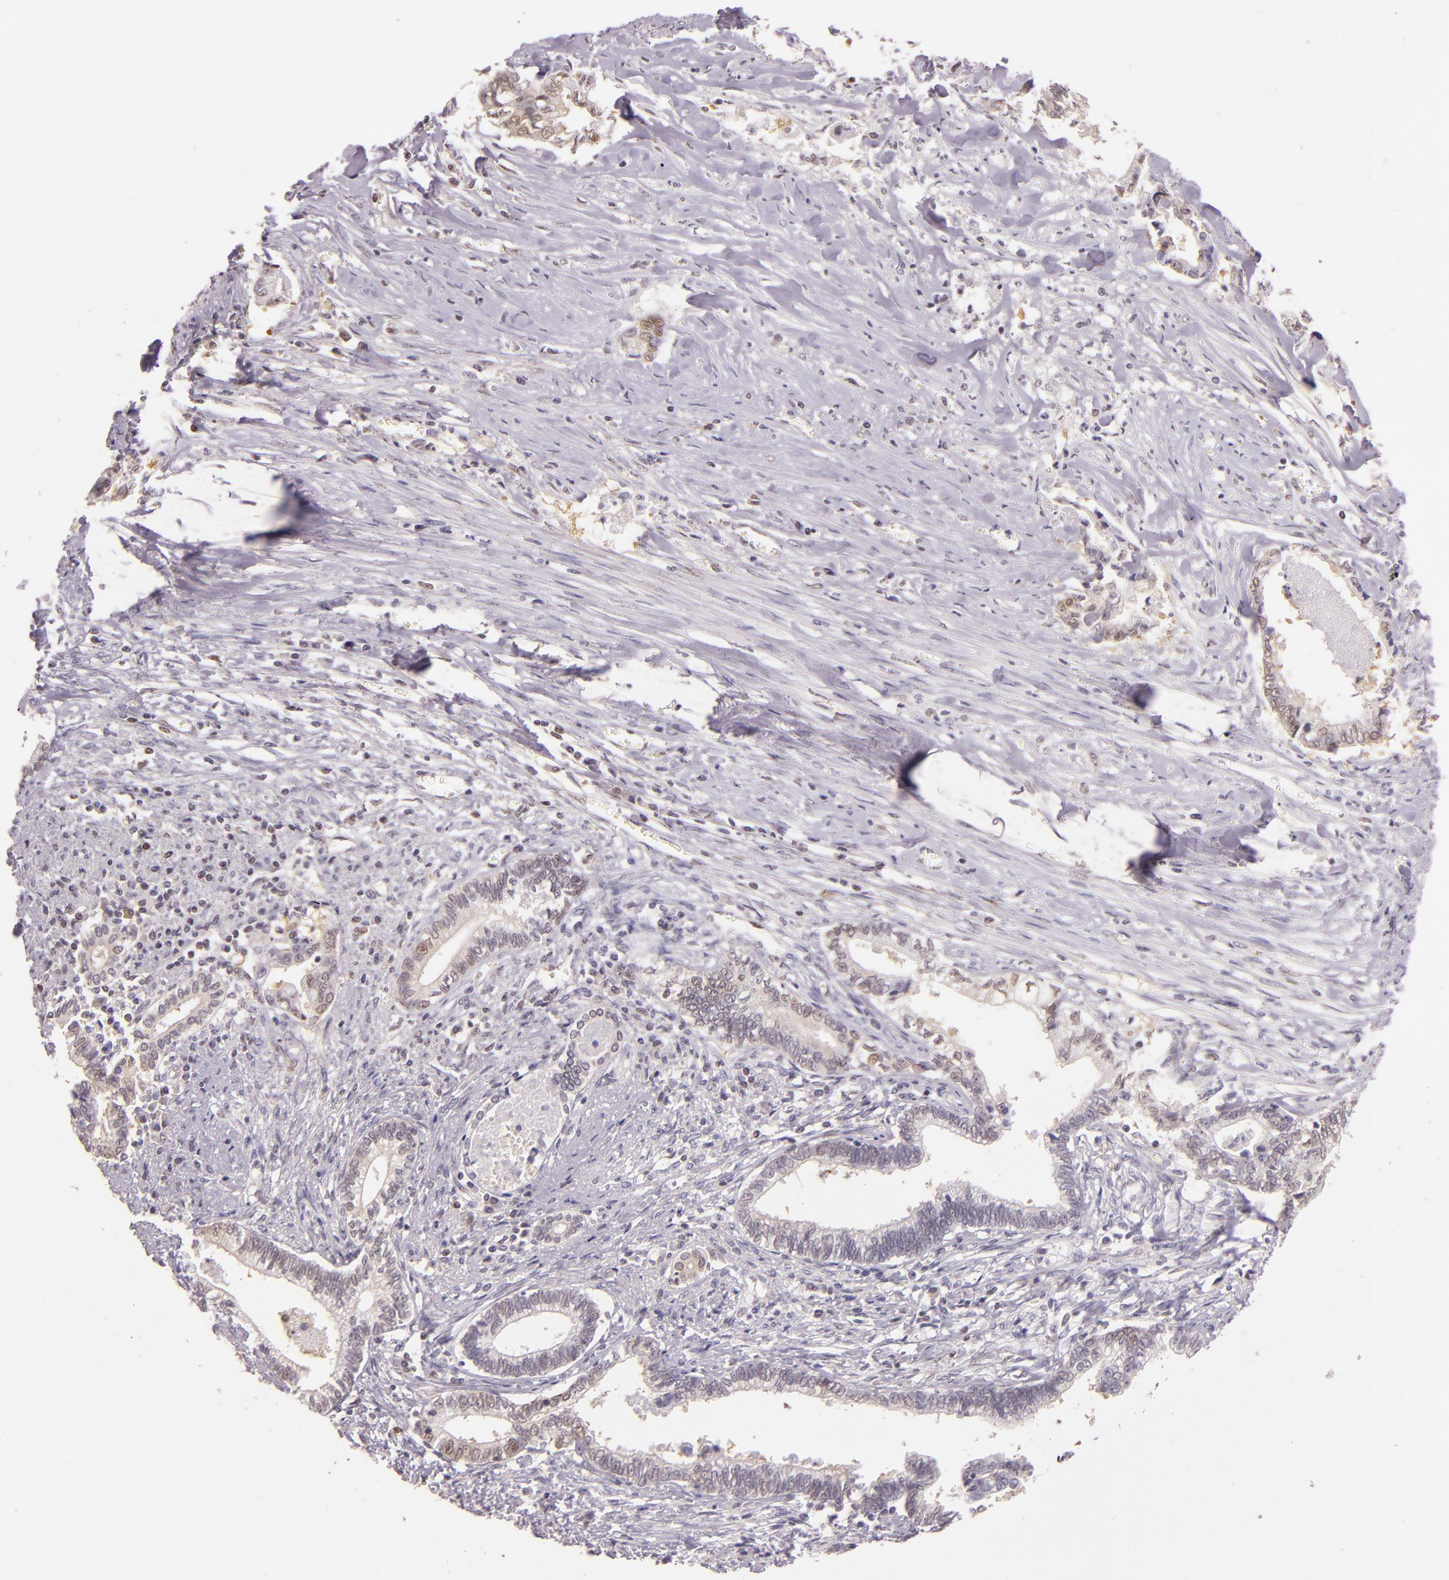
{"staining": {"intensity": "weak", "quantity": "<25%", "location": "nuclear"}, "tissue": "liver cancer", "cell_type": "Tumor cells", "image_type": "cancer", "snomed": [{"axis": "morphology", "description": "Cholangiocarcinoma"}, {"axis": "topography", "description": "Liver"}], "caption": "Immunohistochemistry image of human liver cancer stained for a protein (brown), which demonstrates no positivity in tumor cells.", "gene": "HSPA8", "patient": {"sex": "male", "age": 57}}